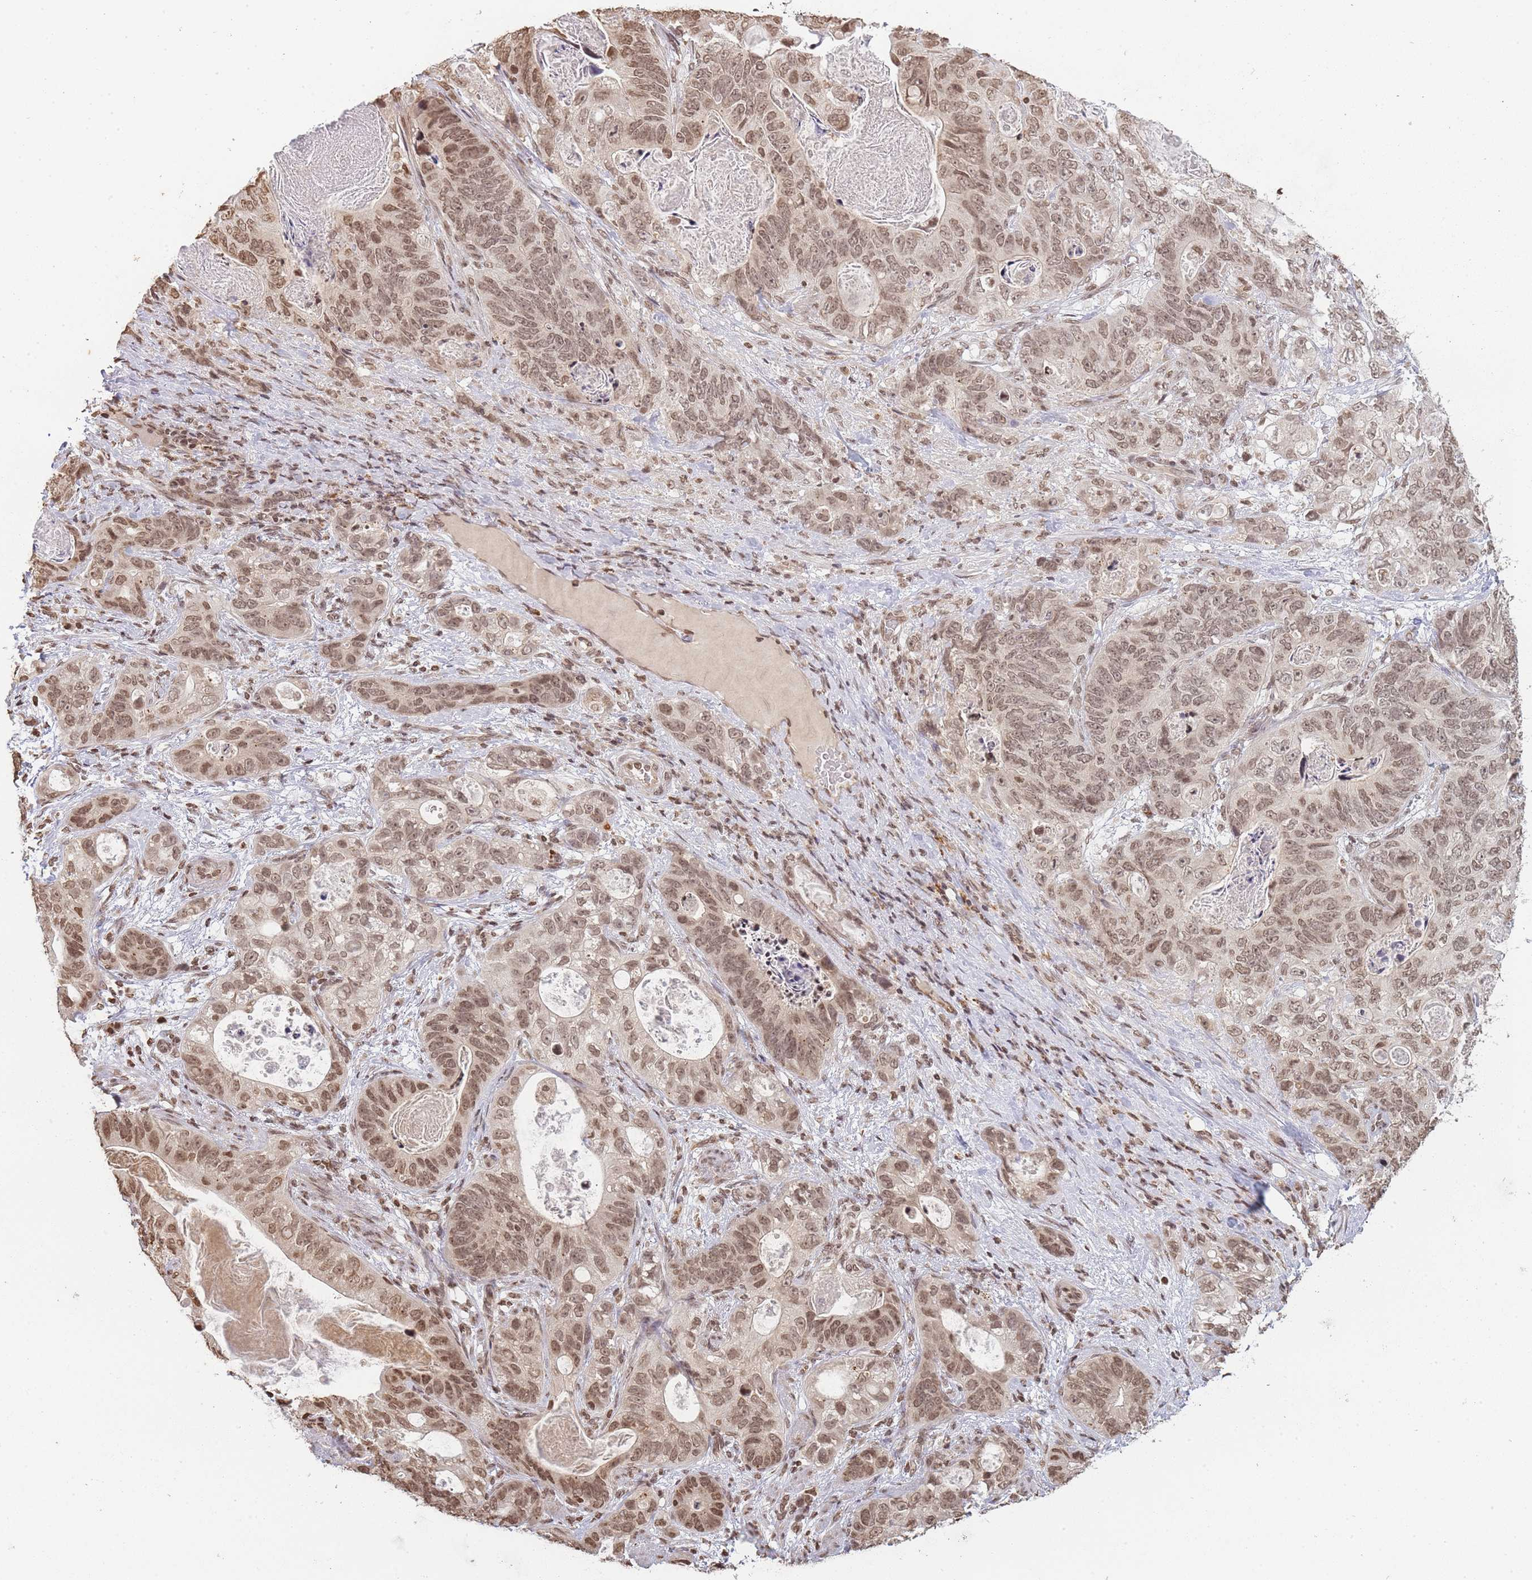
{"staining": {"intensity": "moderate", "quantity": ">75%", "location": "nuclear"}, "tissue": "stomach cancer", "cell_type": "Tumor cells", "image_type": "cancer", "snomed": [{"axis": "morphology", "description": "Normal tissue, NOS"}, {"axis": "morphology", "description": "Adenocarcinoma, NOS"}, {"axis": "topography", "description": "Stomach"}], "caption": "There is medium levels of moderate nuclear positivity in tumor cells of stomach cancer (adenocarcinoma), as demonstrated by immunohistochemical staining (brown color).", "gene": "WWTR1", "patient": {"sex": "female", "age": 89}}